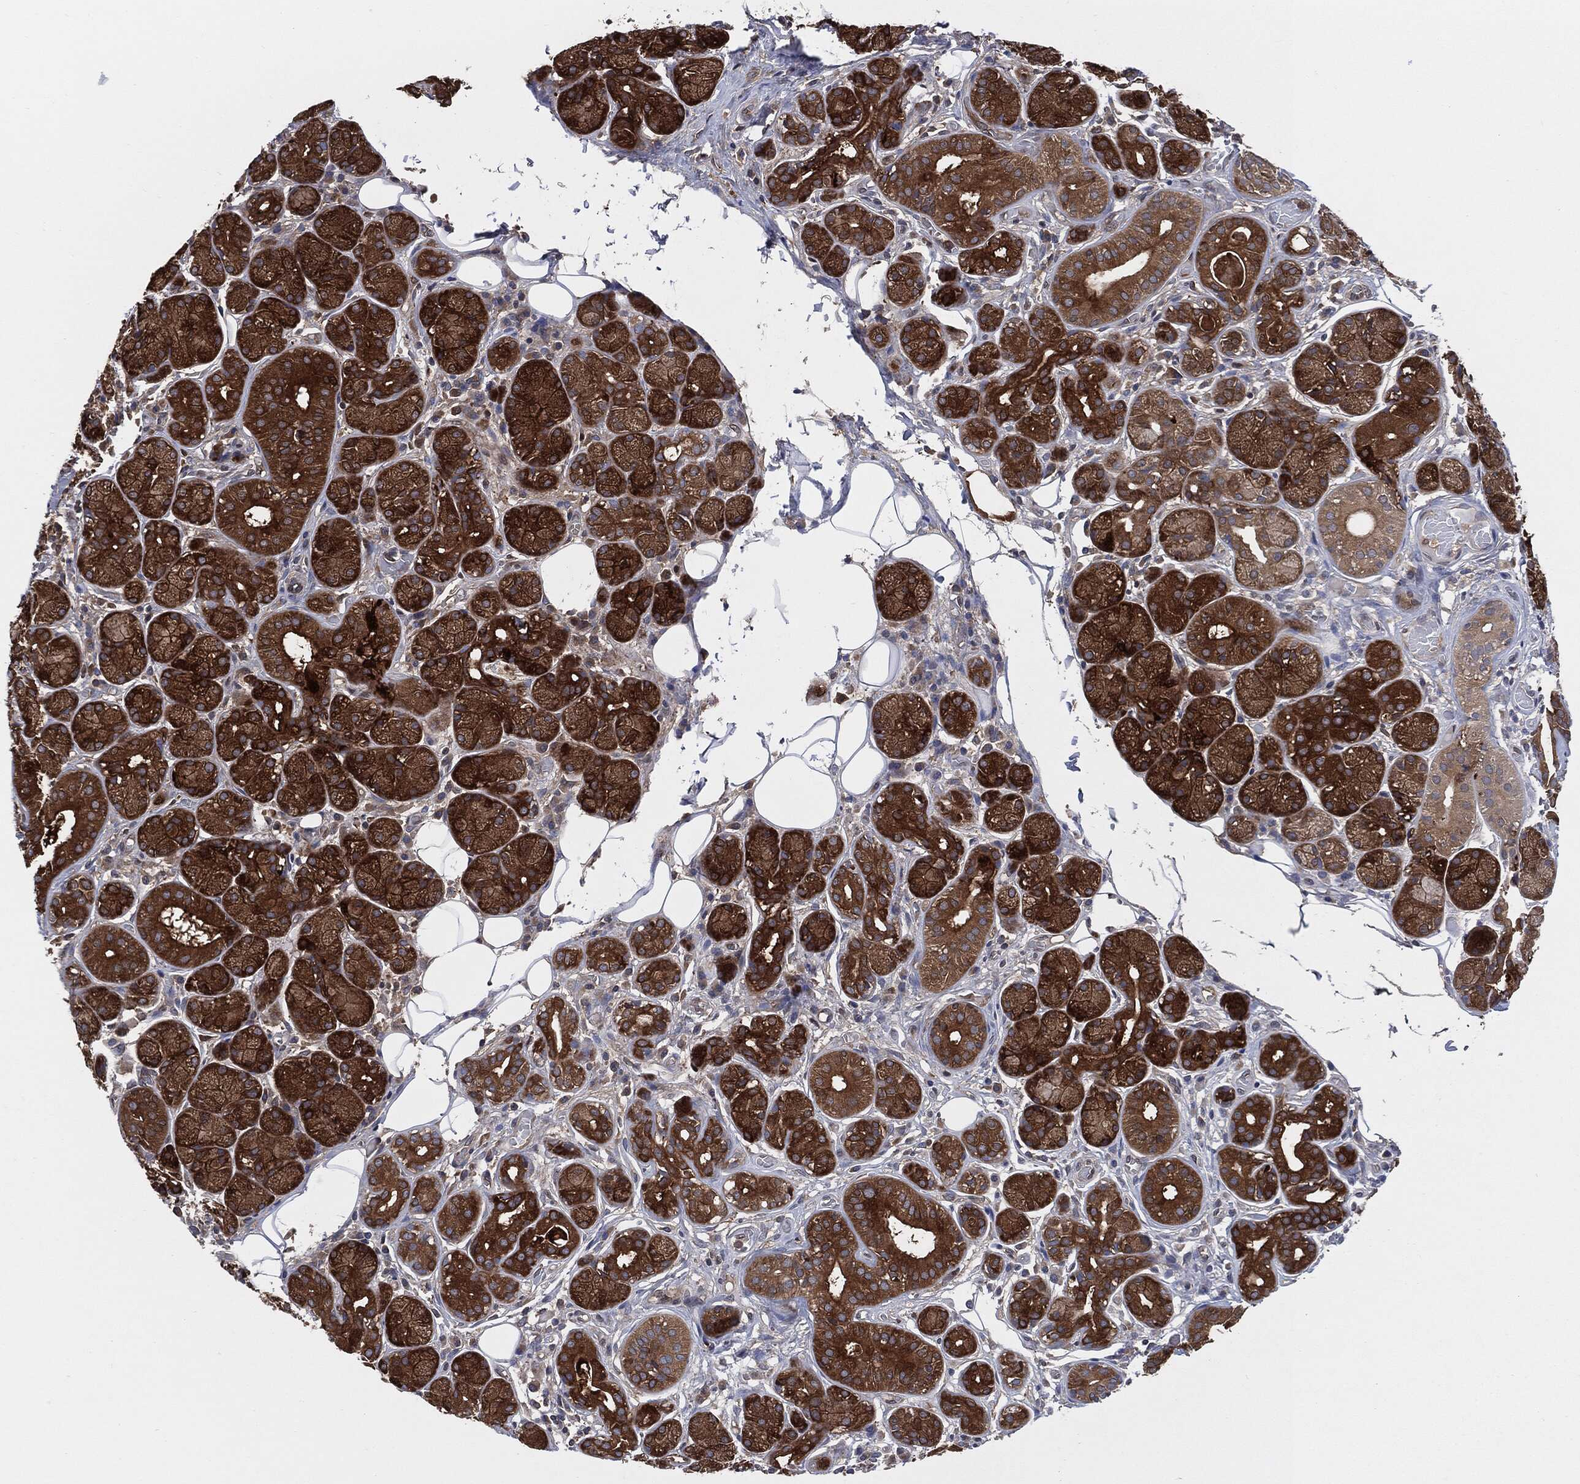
{"staining": {"intensity": "strong", "quantity": ">75%", "location": "cytoplasmic/membranous"}, "tissue": "salivary gland", "cell_type": "Glandular cells", "image_type": "normal", "snomed": [{"axis": "morphology", "description": "Normal tissue, NOS"}, {"axis": "topography", "description": "Salivary gland"}], "caption": "High-power microscopy captured an immunohistochemistry (IHC) micrograph of normal salivary gland, revealing strong cytoplasmic/membranous expression in approximately >75% of glandular cells.", "gene": "XPNPEP1", "patient": {"sex": "male", "age": 71}}